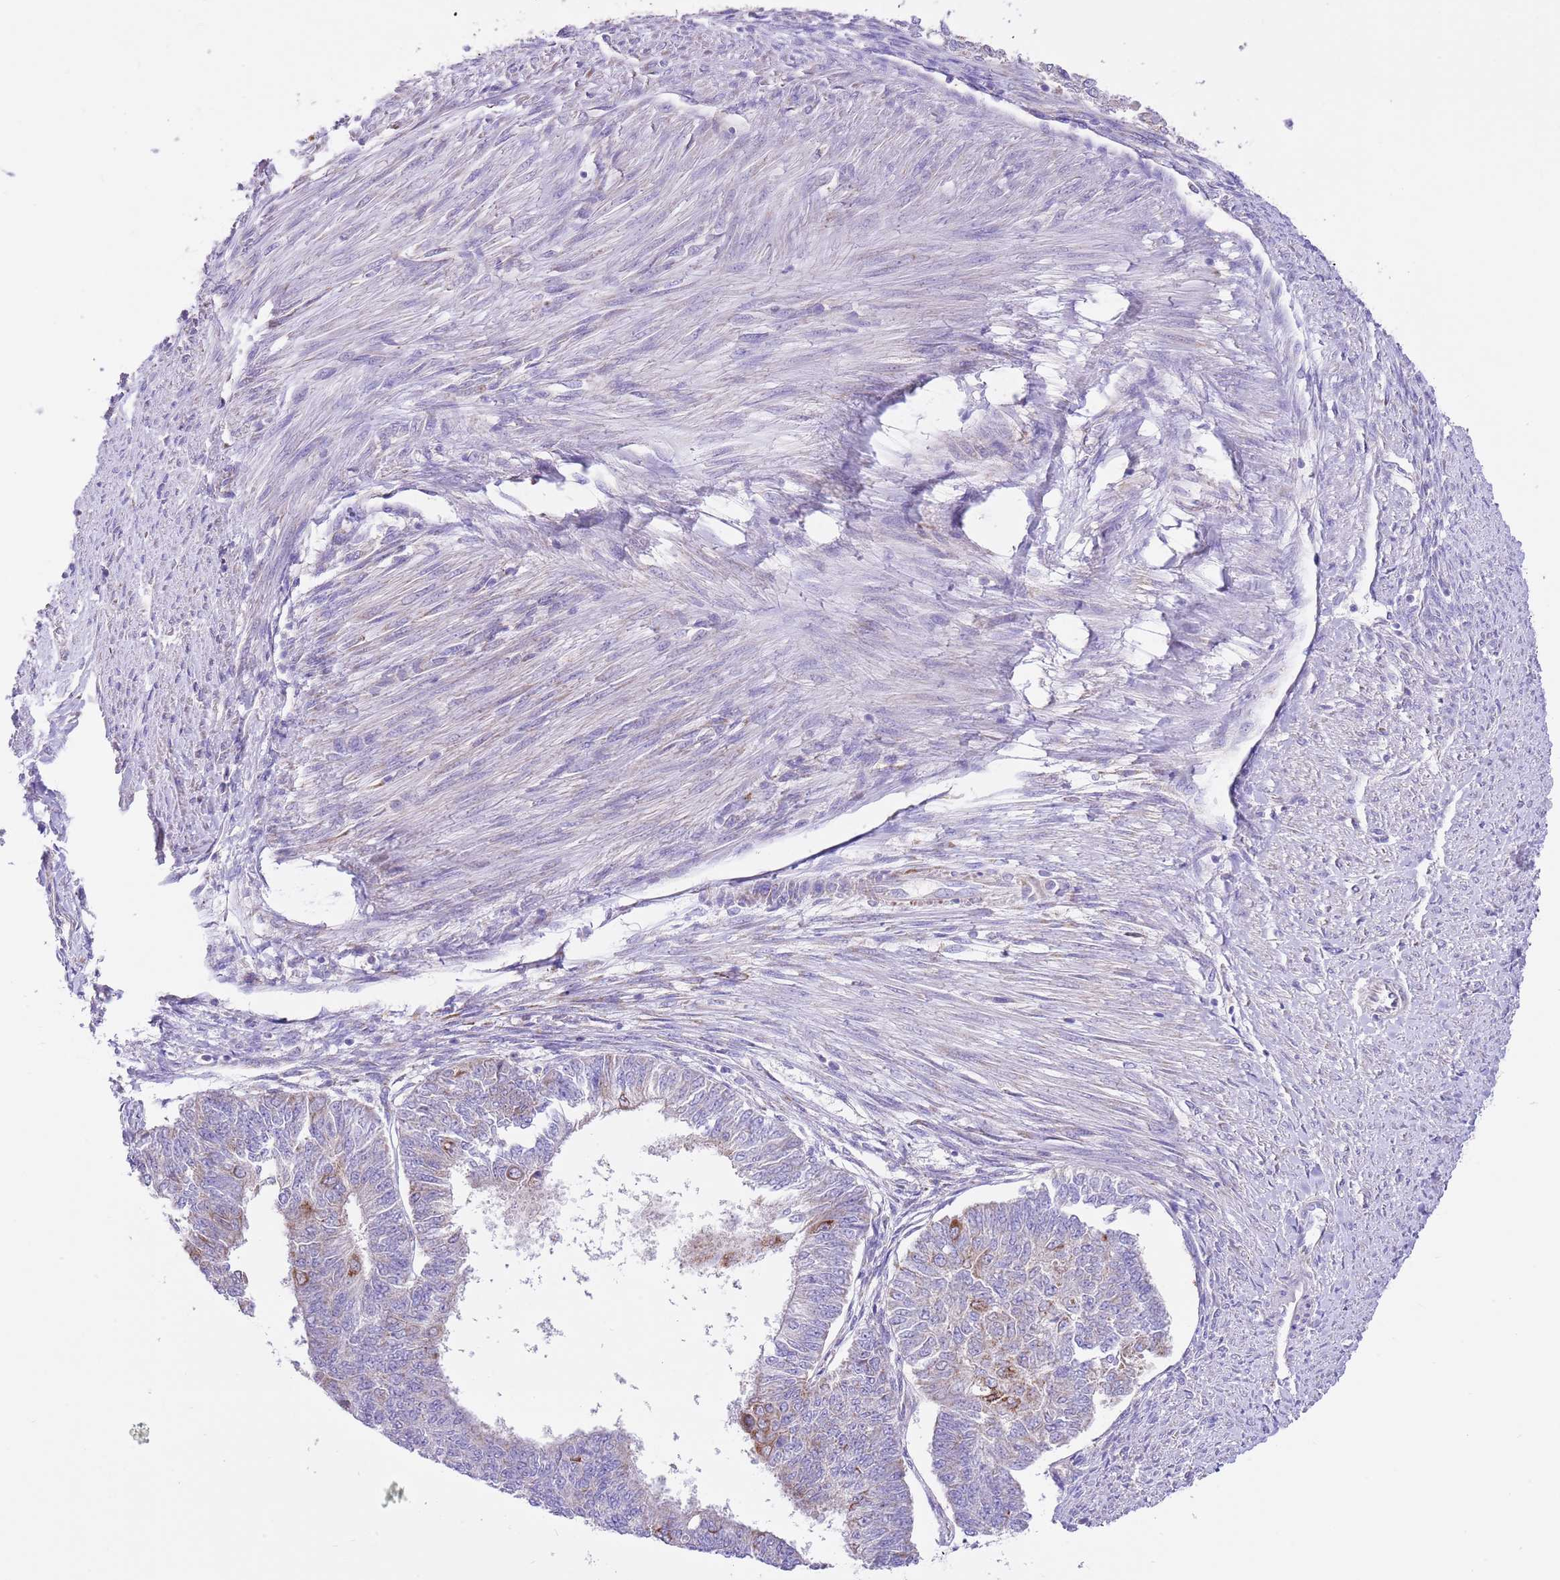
{"staining": {"intensity": "strong", "quantity": "<25%", "location": "cytoplasmic/membranous"}, "tissue": "endometrial cancer", "cell_type": "Tumor cells", "image_type": "cancer", "snomed": [{"axis": "morphology", "description": "Adenocarcinoma, NOS"}, {"axis": "topography", "description": "Endometrium"}], "caption": "Immunohistochemistry (IHC) image of human endometrial cancer (adenocarcinoma) stained for a protein (brown), which shows medium levels of strong cytoplasmic/membranous staining in about <25% of tumor cells.", "gene": "SS18L2", "patient": {"sex": "female", "age": 32}}